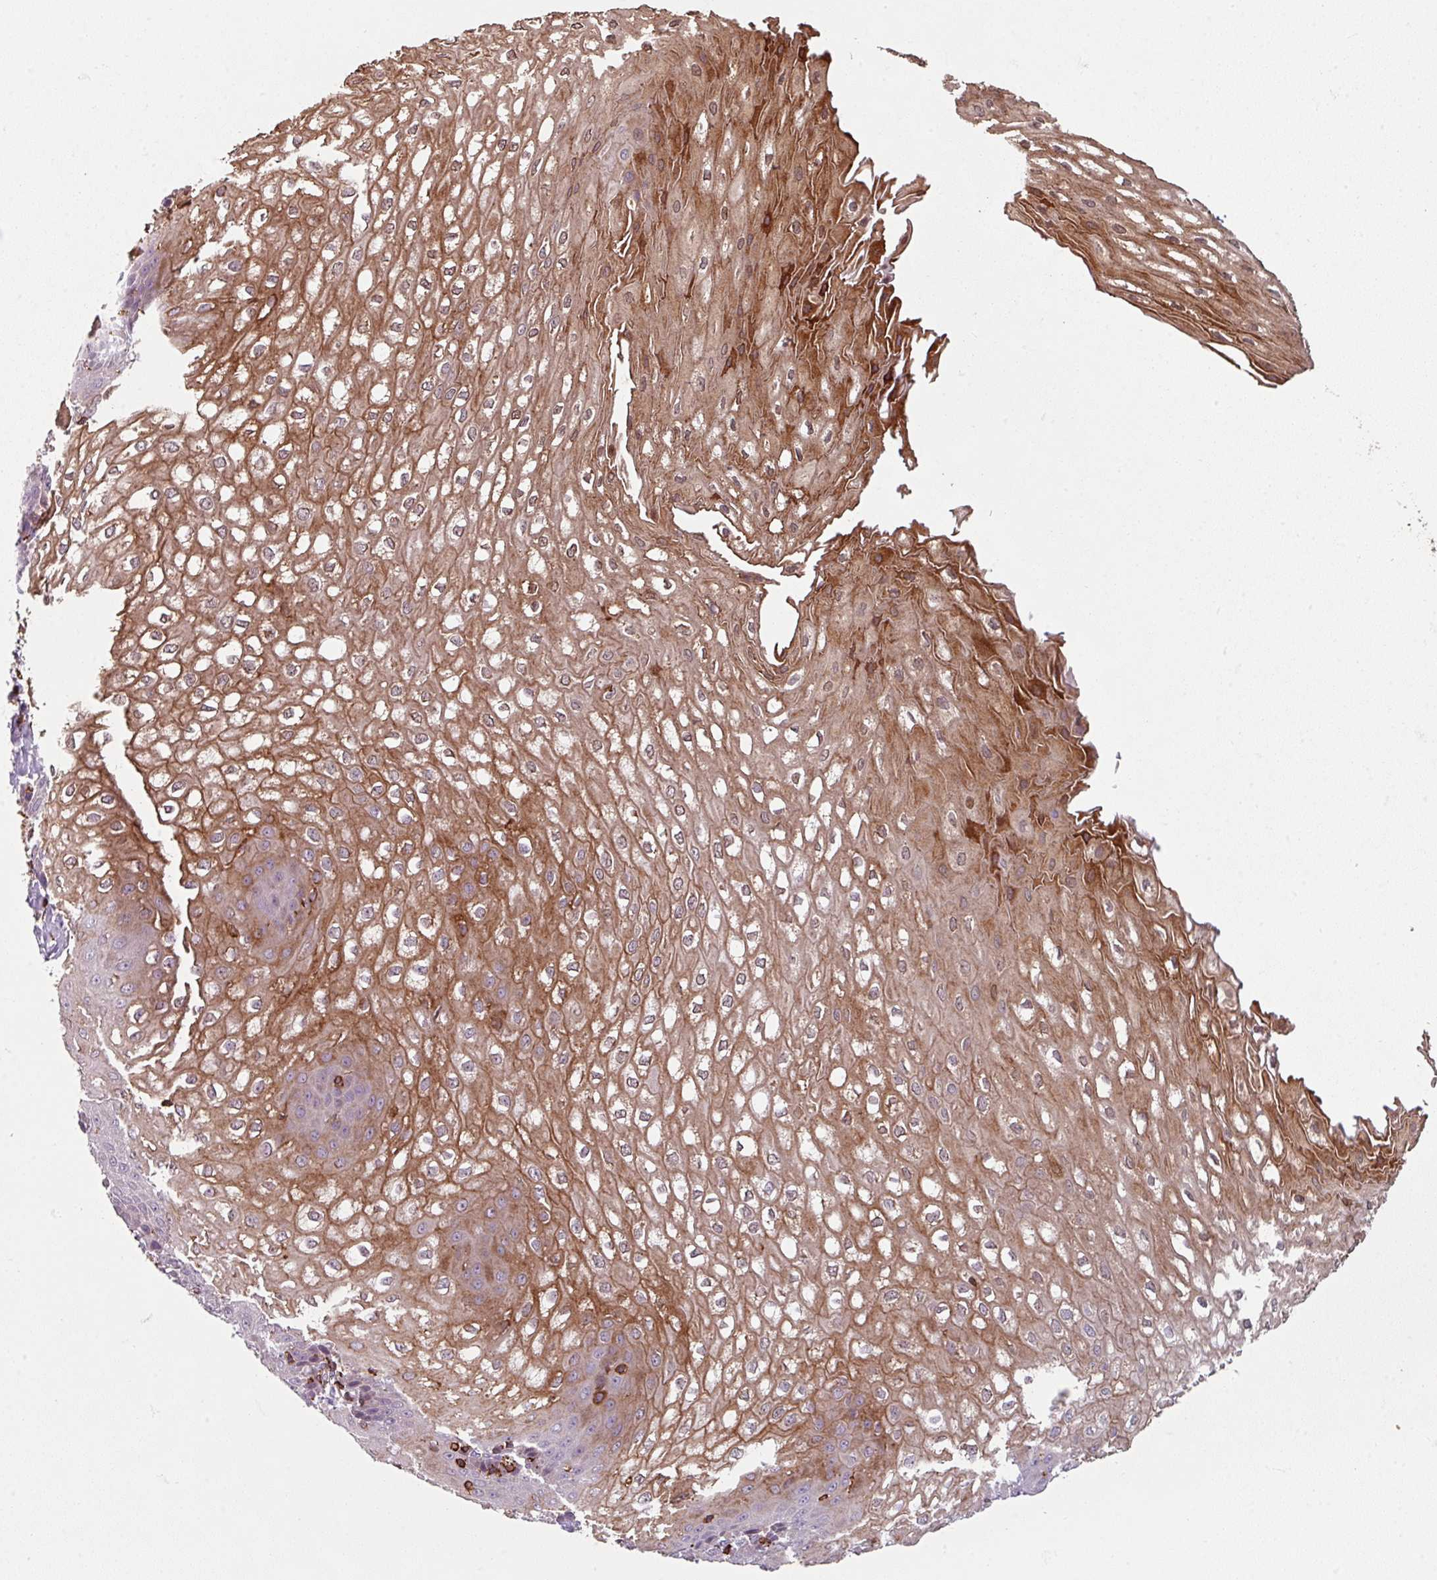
{"staining": {"intensity": "moderate", "quantity": "25%-75%", "location": "cytoplasmic/membranous"}, "tissue": "esophagus", "cell_type": "Squamous epithelial cells", "image_type": "normal", "snomed": [{"axis": "morphology", "description": "Normal tissue, NOS"}, {"axis": "topography", "description": "Esophagus"}], "caption": "Protein expression analysis of unremarkable human esophagus reveals moderate cytoplasmic/membranous positivity in about 25%-75% of squamous epithelial cells.", "gene": "NEDD9", "patient": {"sex": "male", "age": 67}}